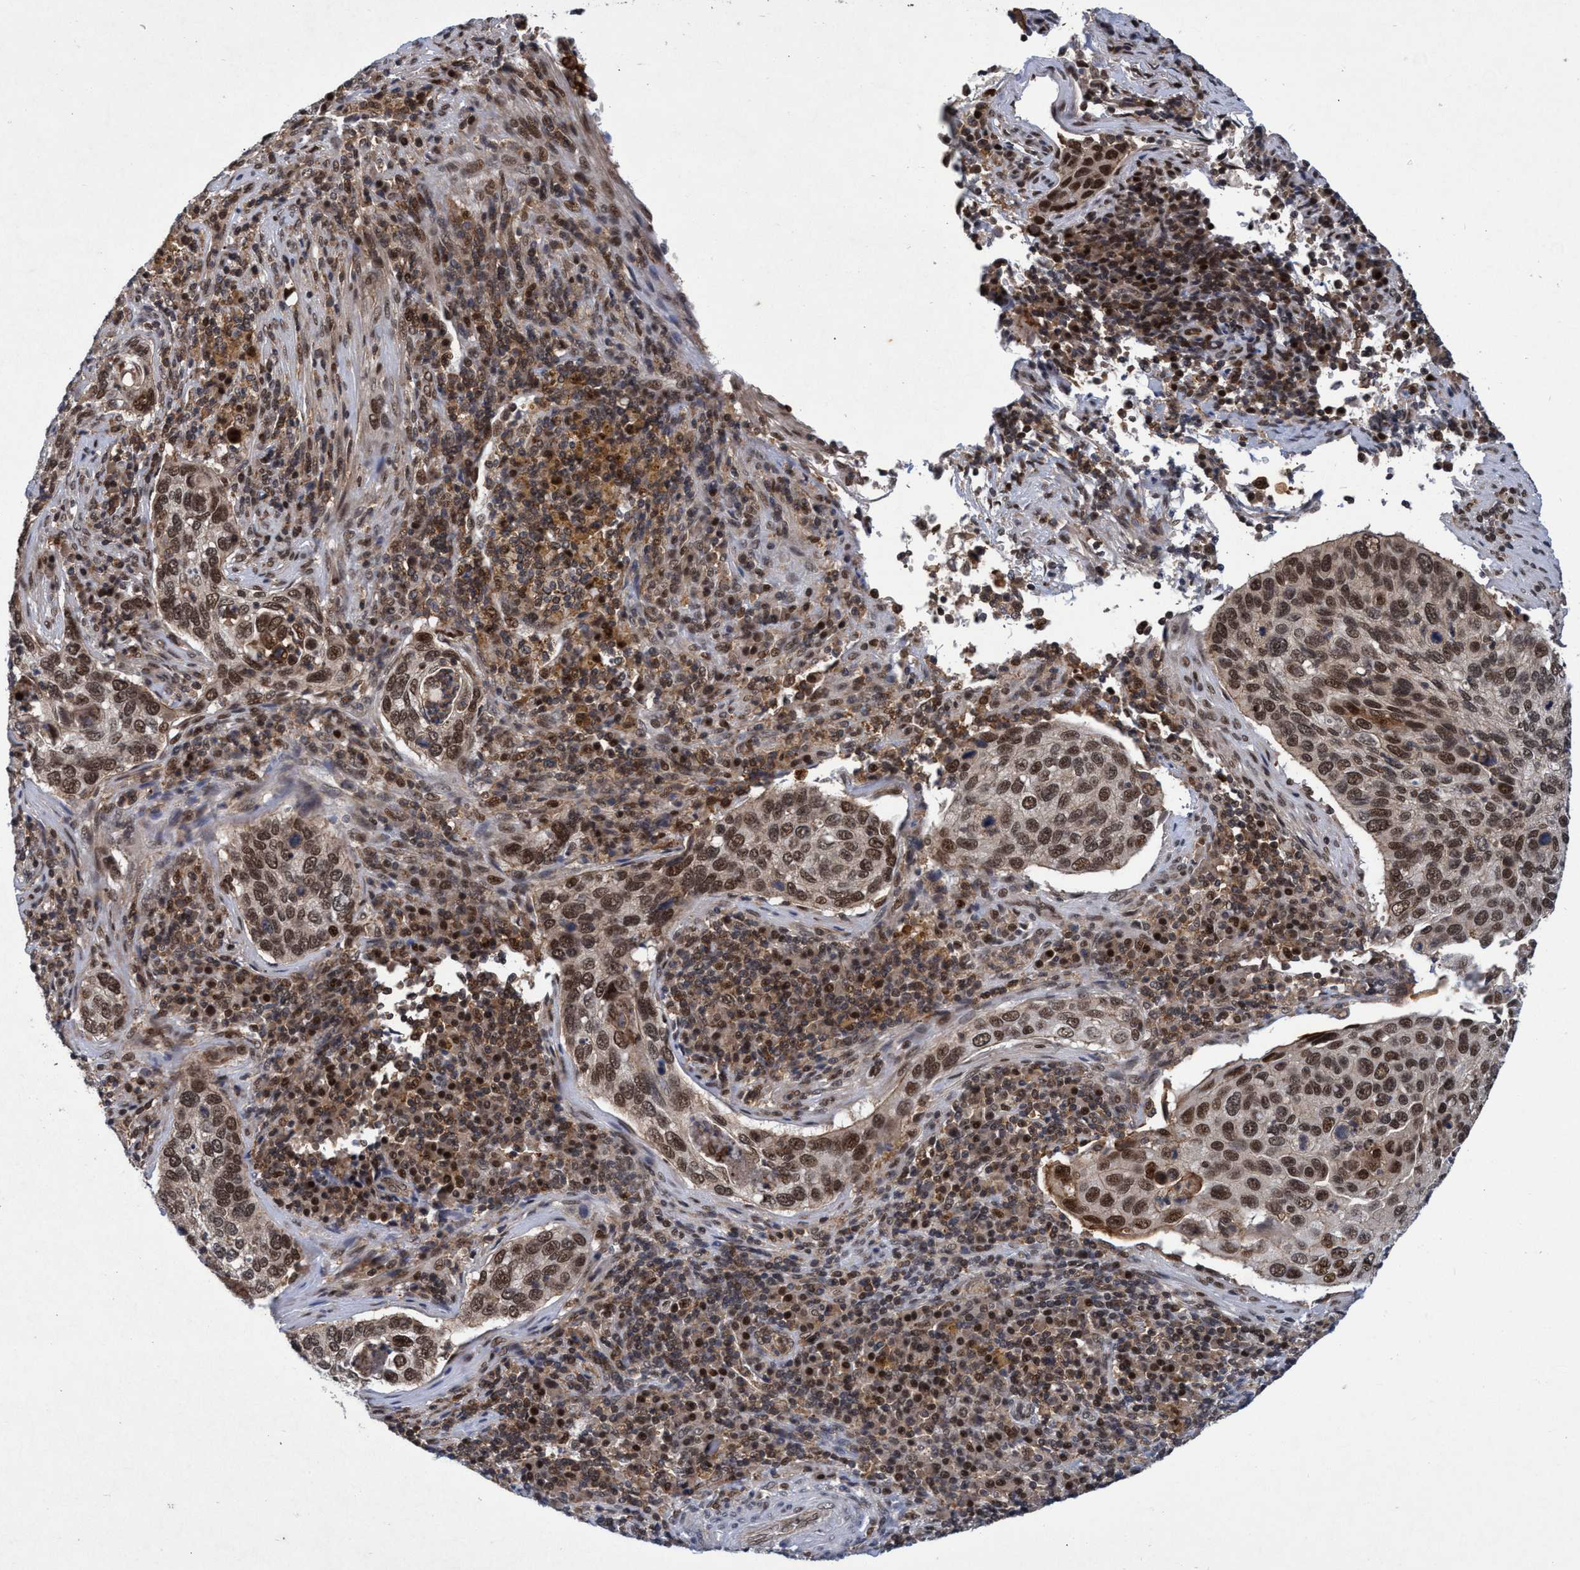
{"staining": {"intensity": "moderate", "quantity": ">75%", "location": "nuclear"}, "tissue": "cervical cancer", "cell_type": "Tumor cells", "image_type": "cancer", "snomed": [{"axis": "morphology", "description": "Squamous cell carcinoma, NOS"}, {"axis": "topography", "description": "Cervix"}], "caption": "DAB immunohistochemical staining of human squamous cell carcinoma (cervical) reveals moderate nuclear protein staining in approximately >75% of tumor cells.", "gene": "GTF2F1", "patient": {"sex": "female", "age": 53}}